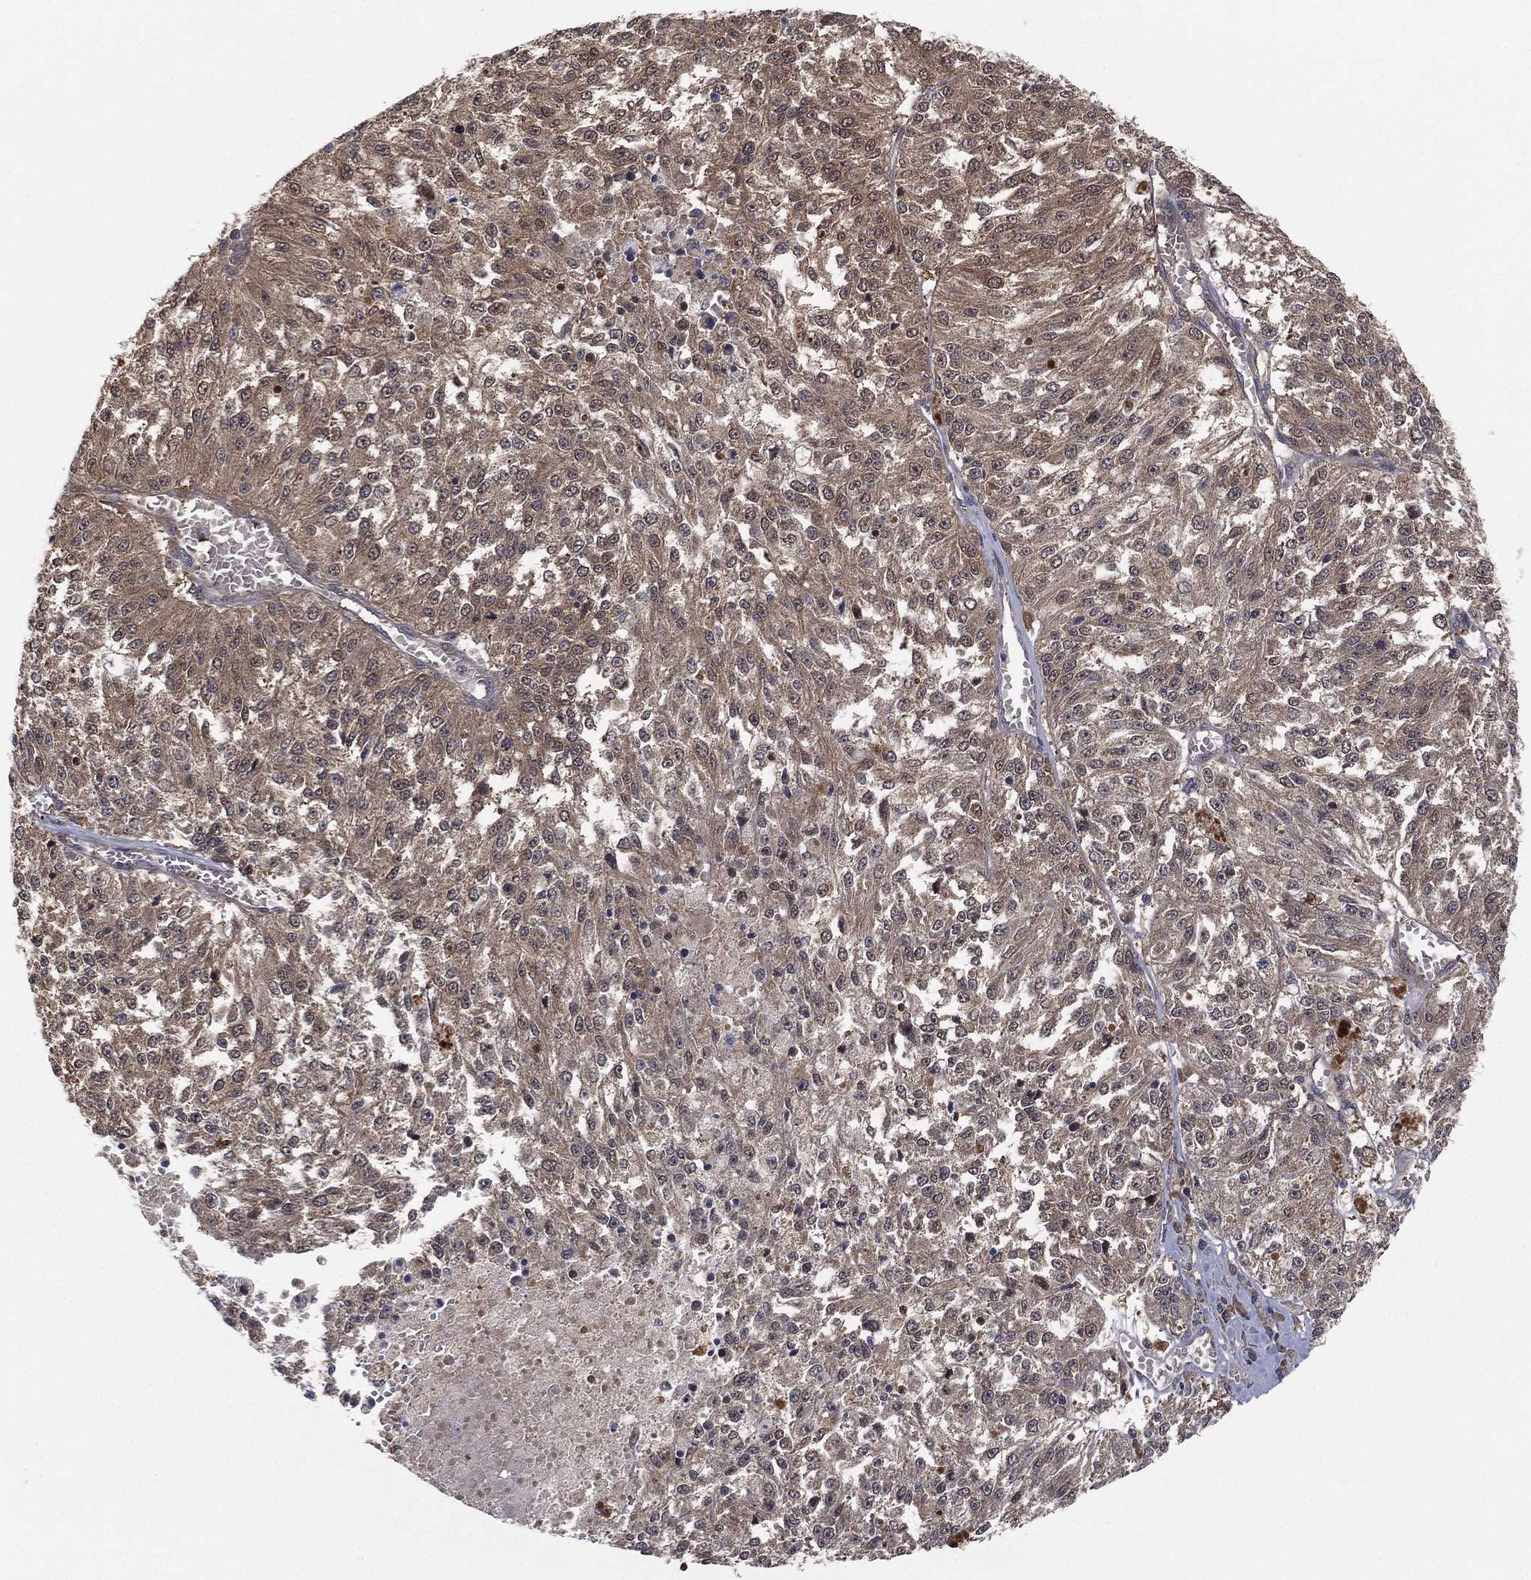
{"staining": {"intensity": "moderate", "quantity": "25%-75%", "location": "cytoplasmic/membranous"}, "tissue": "melanoma", "cell_type": "Tumor cells", "image_type": "cancer", "snomed": [{"axis": "morphology", "description": "Malignant melanoma, Metastatic site"}, {"axis": "topography", "description": "Lymph node"}], "caption": "Malignant melanoma (metastatic site) stained for a protein (brown) exhibits moderate cytoplasmic/membranous positive staining in about 25%-75% of tumor cells.", "gene": "PSMG4", "patient": {"sex": "female", "age": 64}}